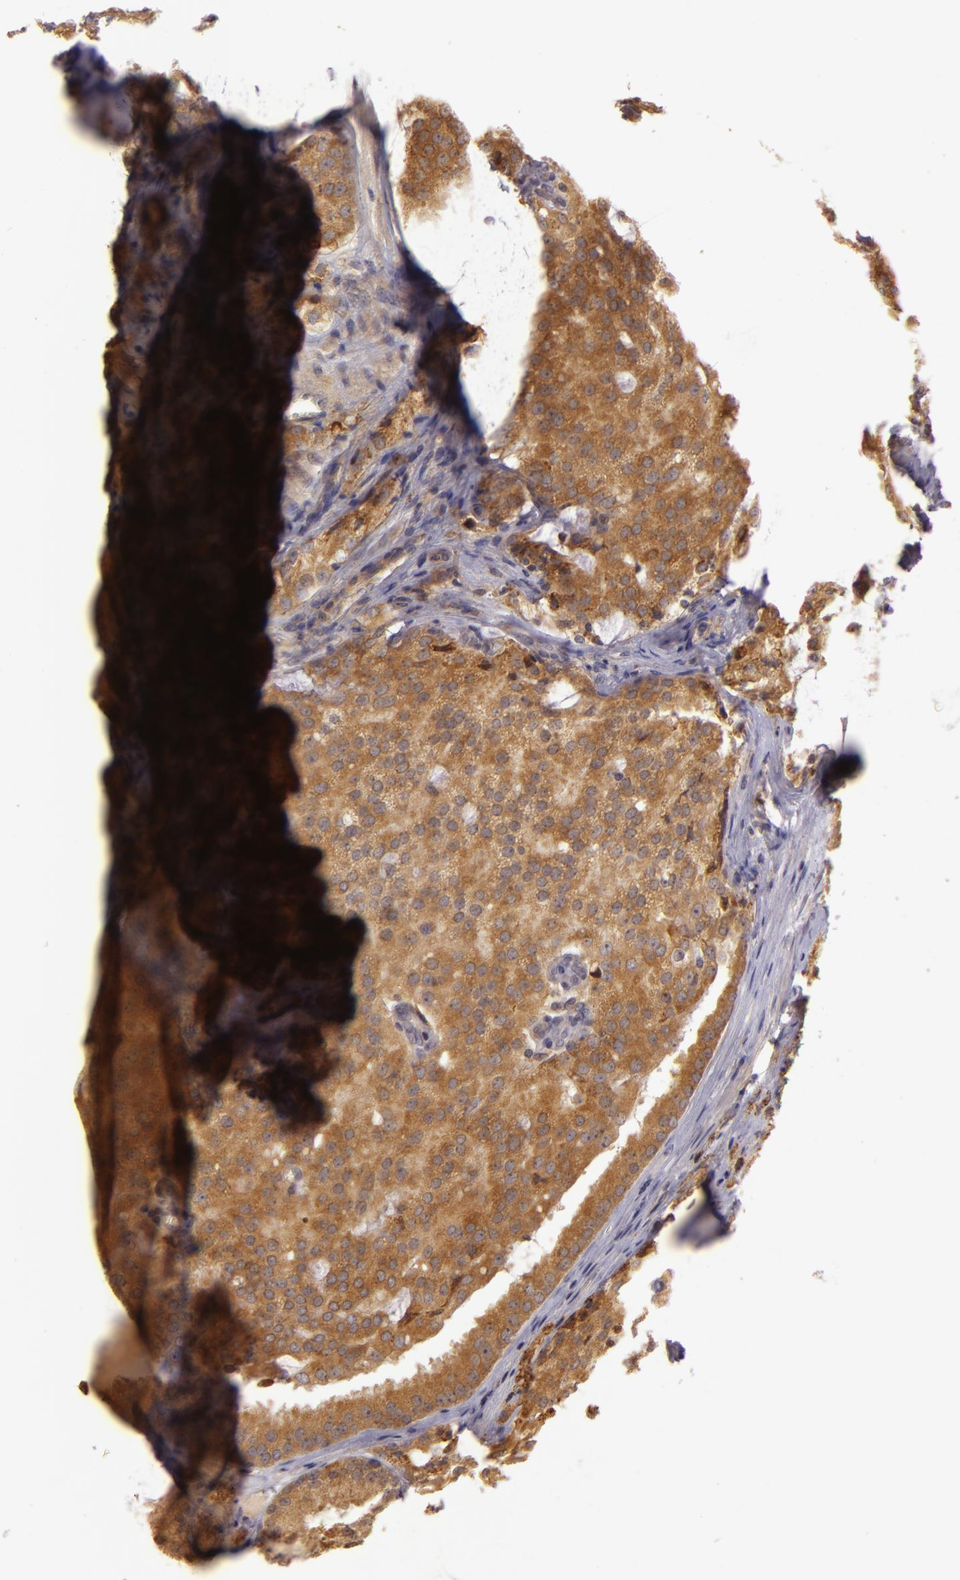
{"staining": {"intensity": "moderate", "quantity": ">75%", "location": "cytoplasmic/membranous"}, "tissue": "prostate cancer", "cell_type": "Tumor cells", "image_type": "cancer", "snomed": [{"axis": "morphology", "description": "Adenocarcinoma, Medium grade"}, {"axis": "topography", "description": "Prostate"}], "caption": "An immunohistochemistry micrograph of tumor tissue is shown. Protein staining in brown shows moderate cytoplasmic/membranous positivity in prostate medium-grade adenocarcinoma within tumor cells.", "gene": "PPP1R3F", "patient": {"sex": "male", "age": 60}}